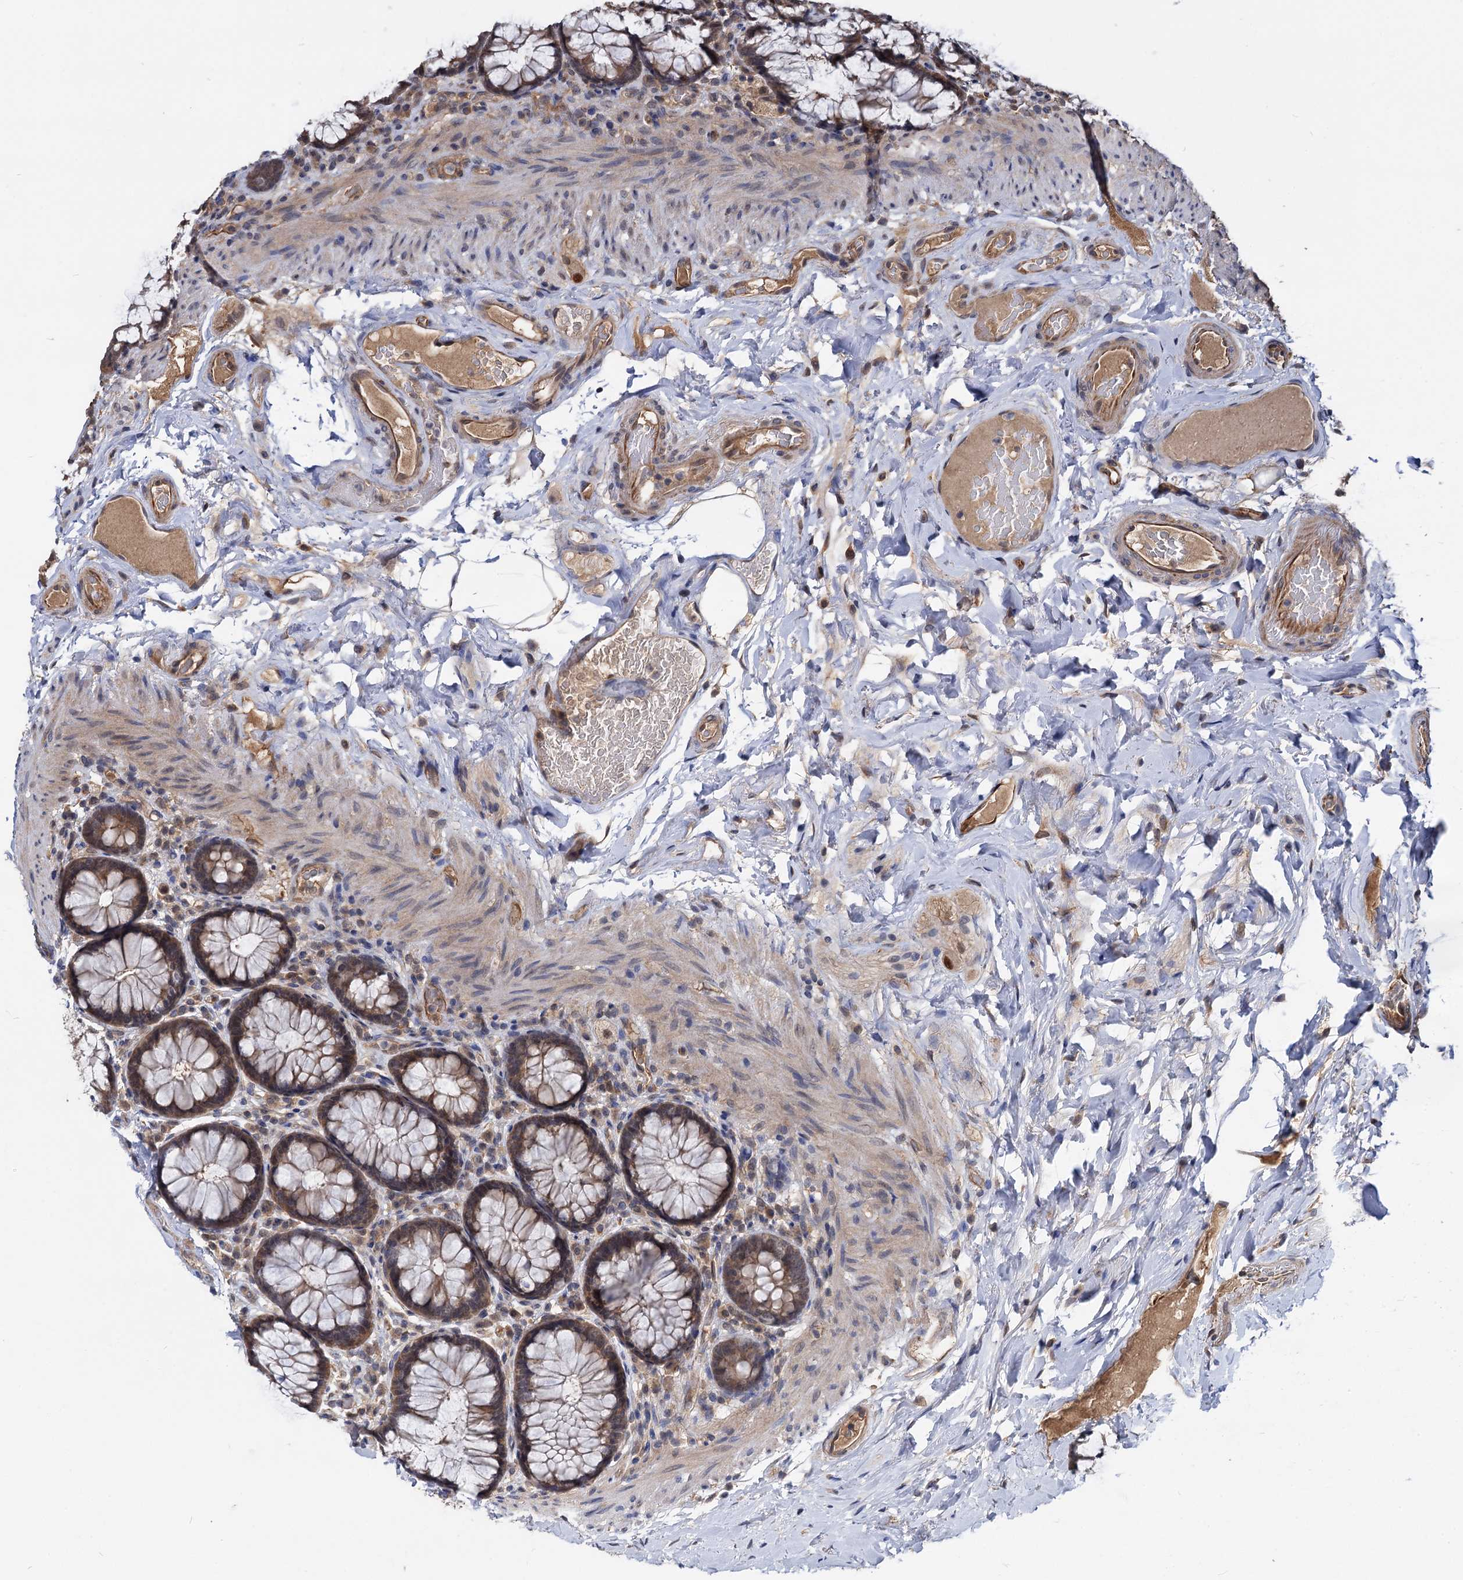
{"staining": {"intensity": "moderate", "quantity": ">75%", "location": "cytoplasmic/membranous,nuclear"}, "tissue": "rectum", "cell_type": "Glandular cells", "image_type": "normal", "snomed": [{"axis": "morphology", "description": "Normal tissue, NOS"}, {"axis": "topography", "description": "Rectum"}], "caption": "An image of rectum stained for a protein demonstrates moderate cytoplasmic/membranous,nuclear brown staining in glandular cells.", "gene": "PSMD4", "patient": {"sex": "male", "age": 83}}